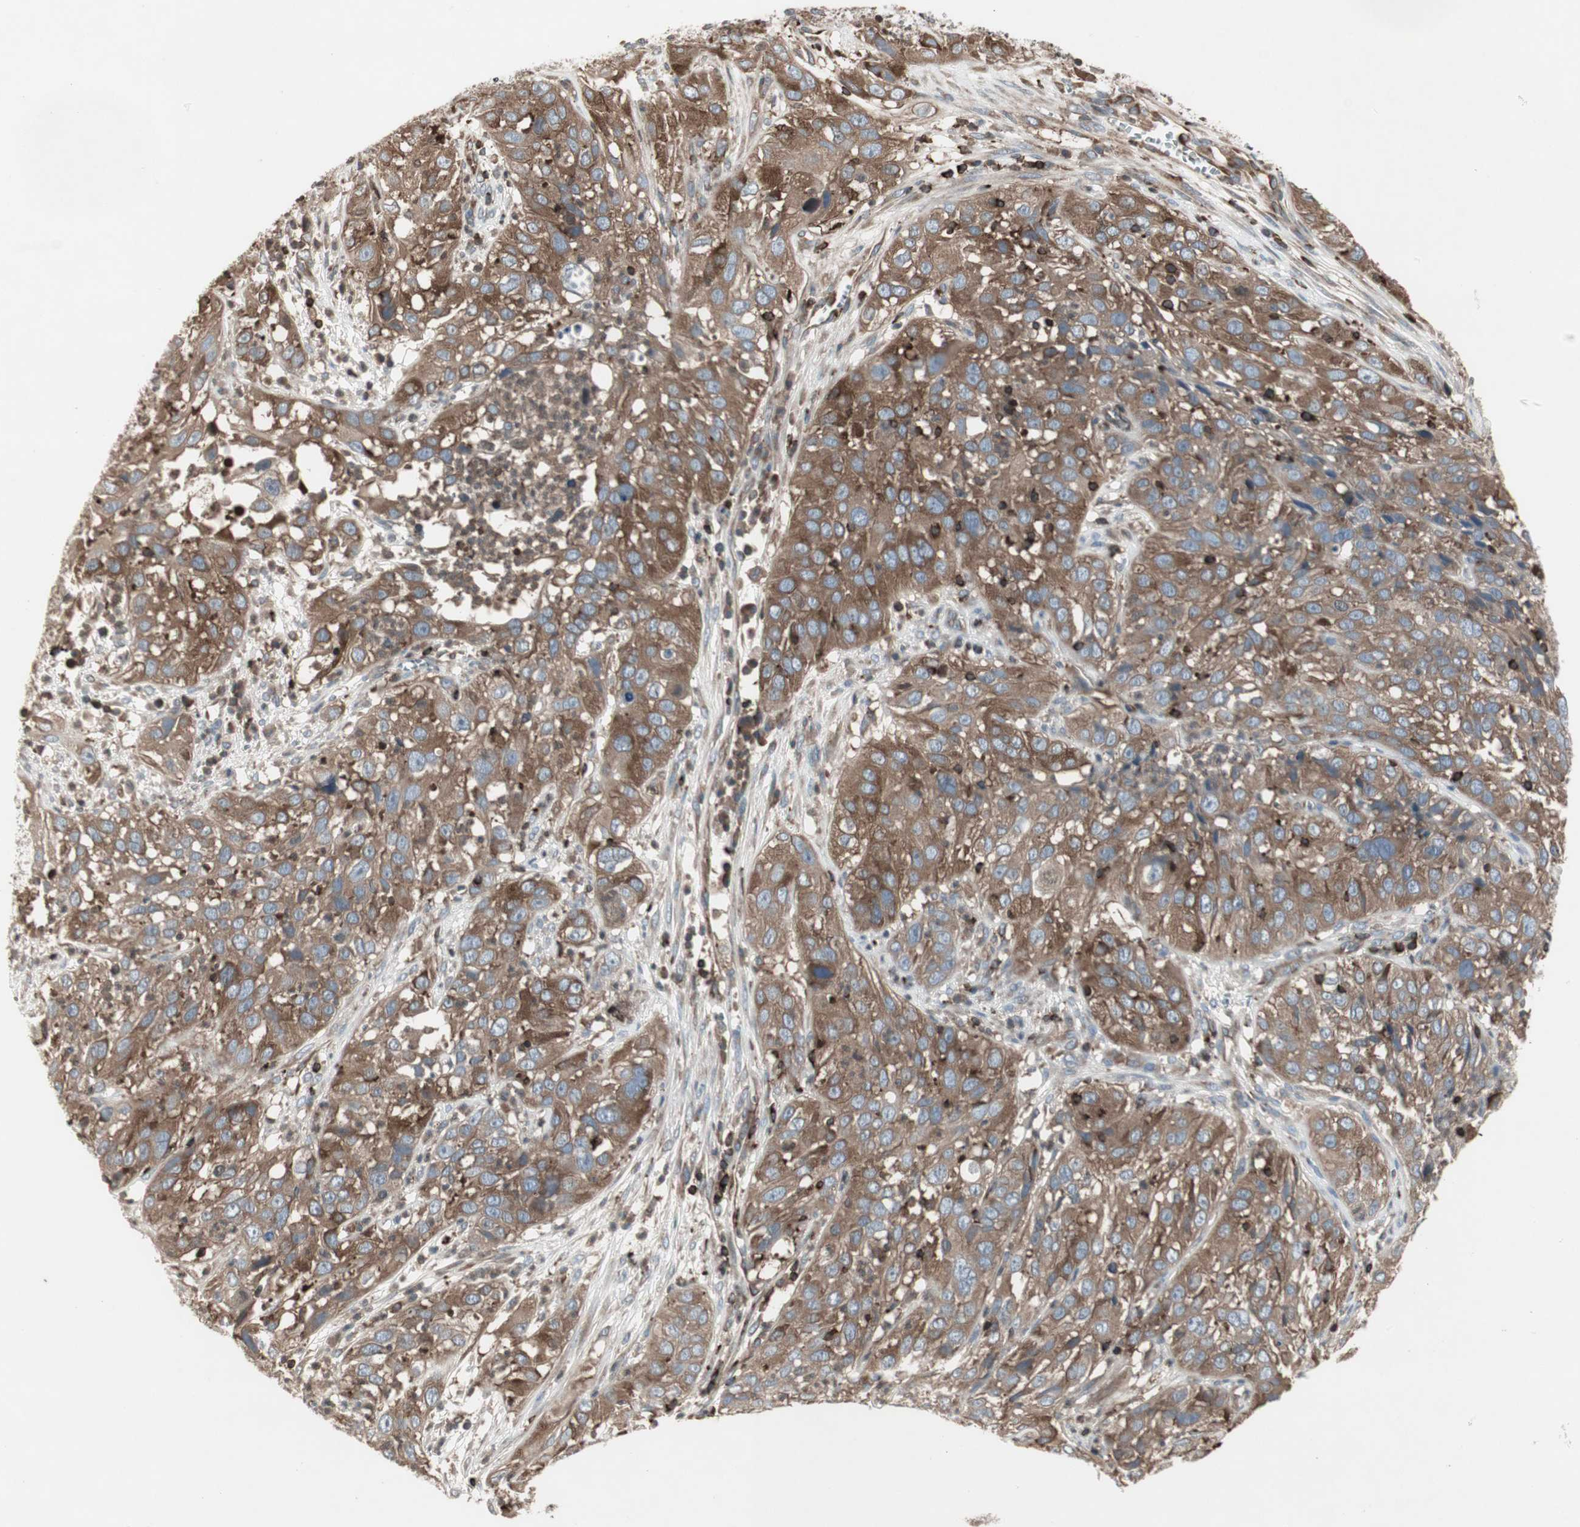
{"staining": {"intensity": "moderate", "quantity": ">75%", "location": "cytoplasmic/membranous"}, "tissue": "cervical cancer", "cell_type": "Tumor cells", "image_type": "cancer", "snomed": [{"axis": "morphology", "description": "Squamous cell carcinoma, NOS"}, {"axis": "topography", "description": "Cervix"}], "caption": "This image exhibits IHC staining of cervical cancer (squamous cell carcinoma), with medium moderate cytoplasmic/membranous staining in approximately >75% of tumor cells.", "gene": "ARHGEF1", "patient": {"sex": "female", "age": 32}}